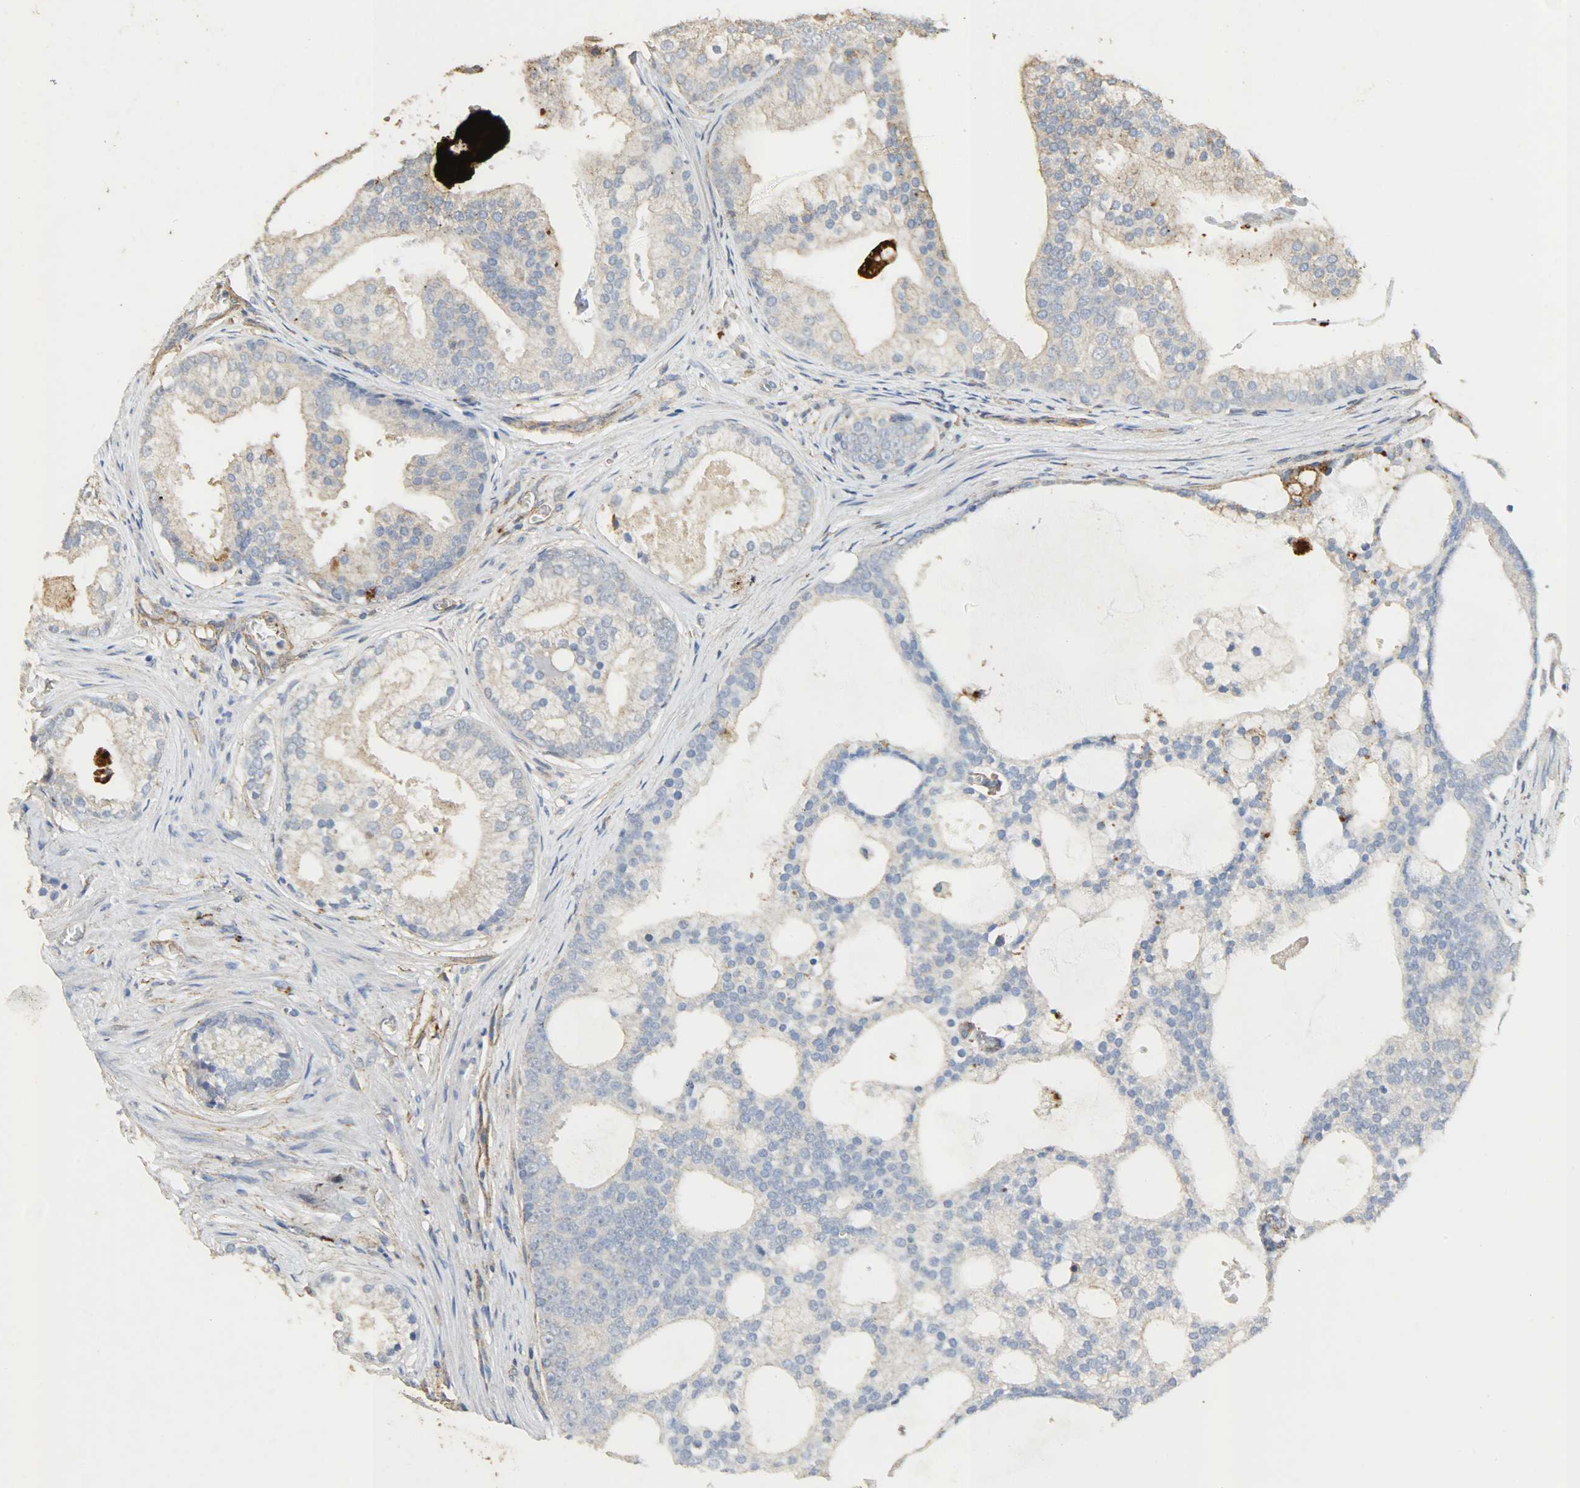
{"staining": {"intensity": "weak", "quantity": "<25%", "location": "cytoplasmic/membranous"}, "tissue": "prostate cancer", "cell_type": "Tumor cells", "image_type": "cancer", "snomed": [{"axis": "morphology", "description": "Adenocarcinoma, Low grade"}, {"axis": "topography", "description": "Prostate"}], "caption": "Immunohistochemical staining of human prostate low-grade adenocarcinoma demonstrates no significant positivity in tumor cells.", "gene": "TPM4", "patient": {"sex": "male", "age": 58}}